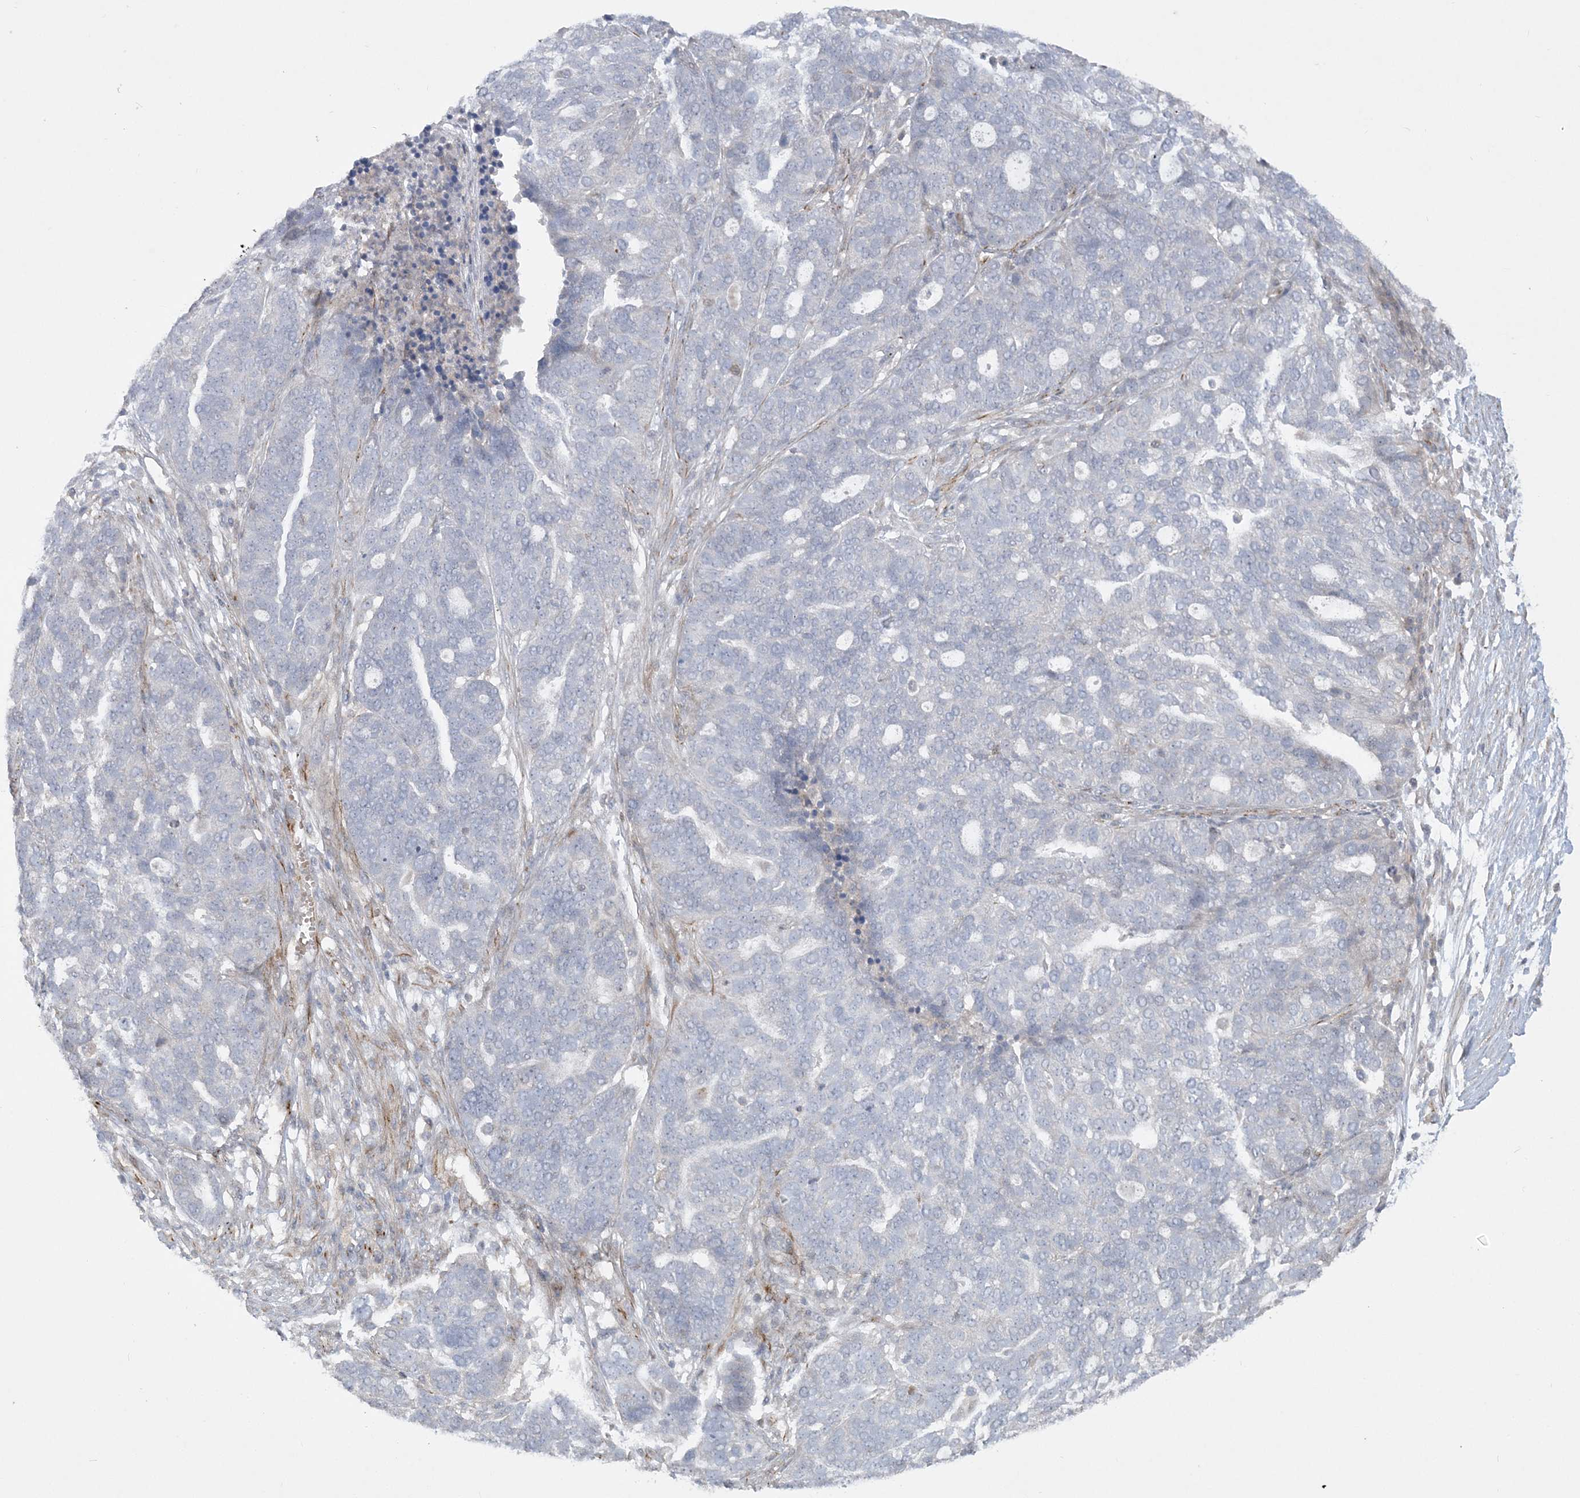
{"staining": {"intensity": "negative", "quantity": "none", "location": "none"}, "tissue": "ovarian cancer", "cell_type": "Tumor cells", "image_type": "cancer", "snomed": [{"axis": "morphology", "description": "Cystadenocarcinoma, serous, NOS"}, {"axis": "topography", "description": "Ovary"}], "caption": "High power microscopy image of an immunohistochemistry image of ovarian cancer (serous cystadenocarcinoma), revealing no significant positivity in tumor cells.", "gene": "INPP1", "patient": {"sex": "female", "age": 59}}